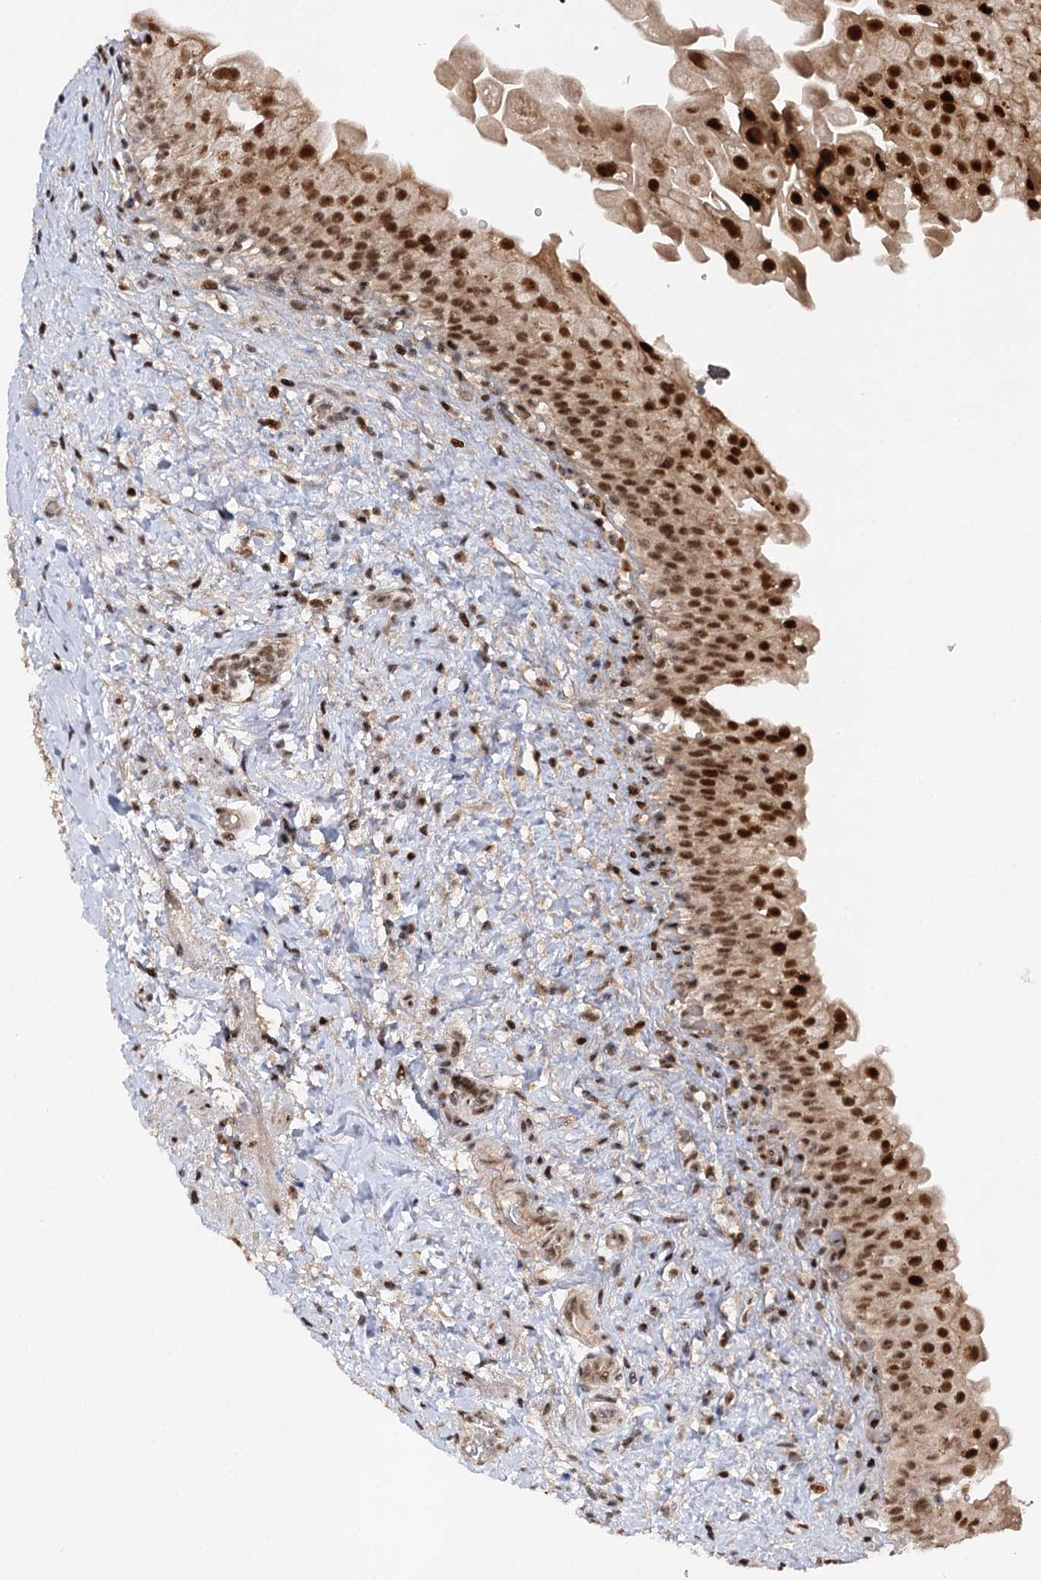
{"staining": {"intensity": "strong", "quantity": ">75%", "location": "nuclear"}, "tissue": "urinary bladder", "cell_type": "Urothelial cells", "image_type": "normal", "snomed": [{"axis": "morphology", "description": "Normal tissue, NOS"}, {"axis": "topography", "description": "Urinary bladder"}], "caption": "Urinary bladder stained with DAB (3,3'-diaminobenzidine) IHC displays high levels of strong nuclear staining in about >75% of urothelial cells.", "gene": "BUD13", "patient": {"sex": "female", "age": 27}}